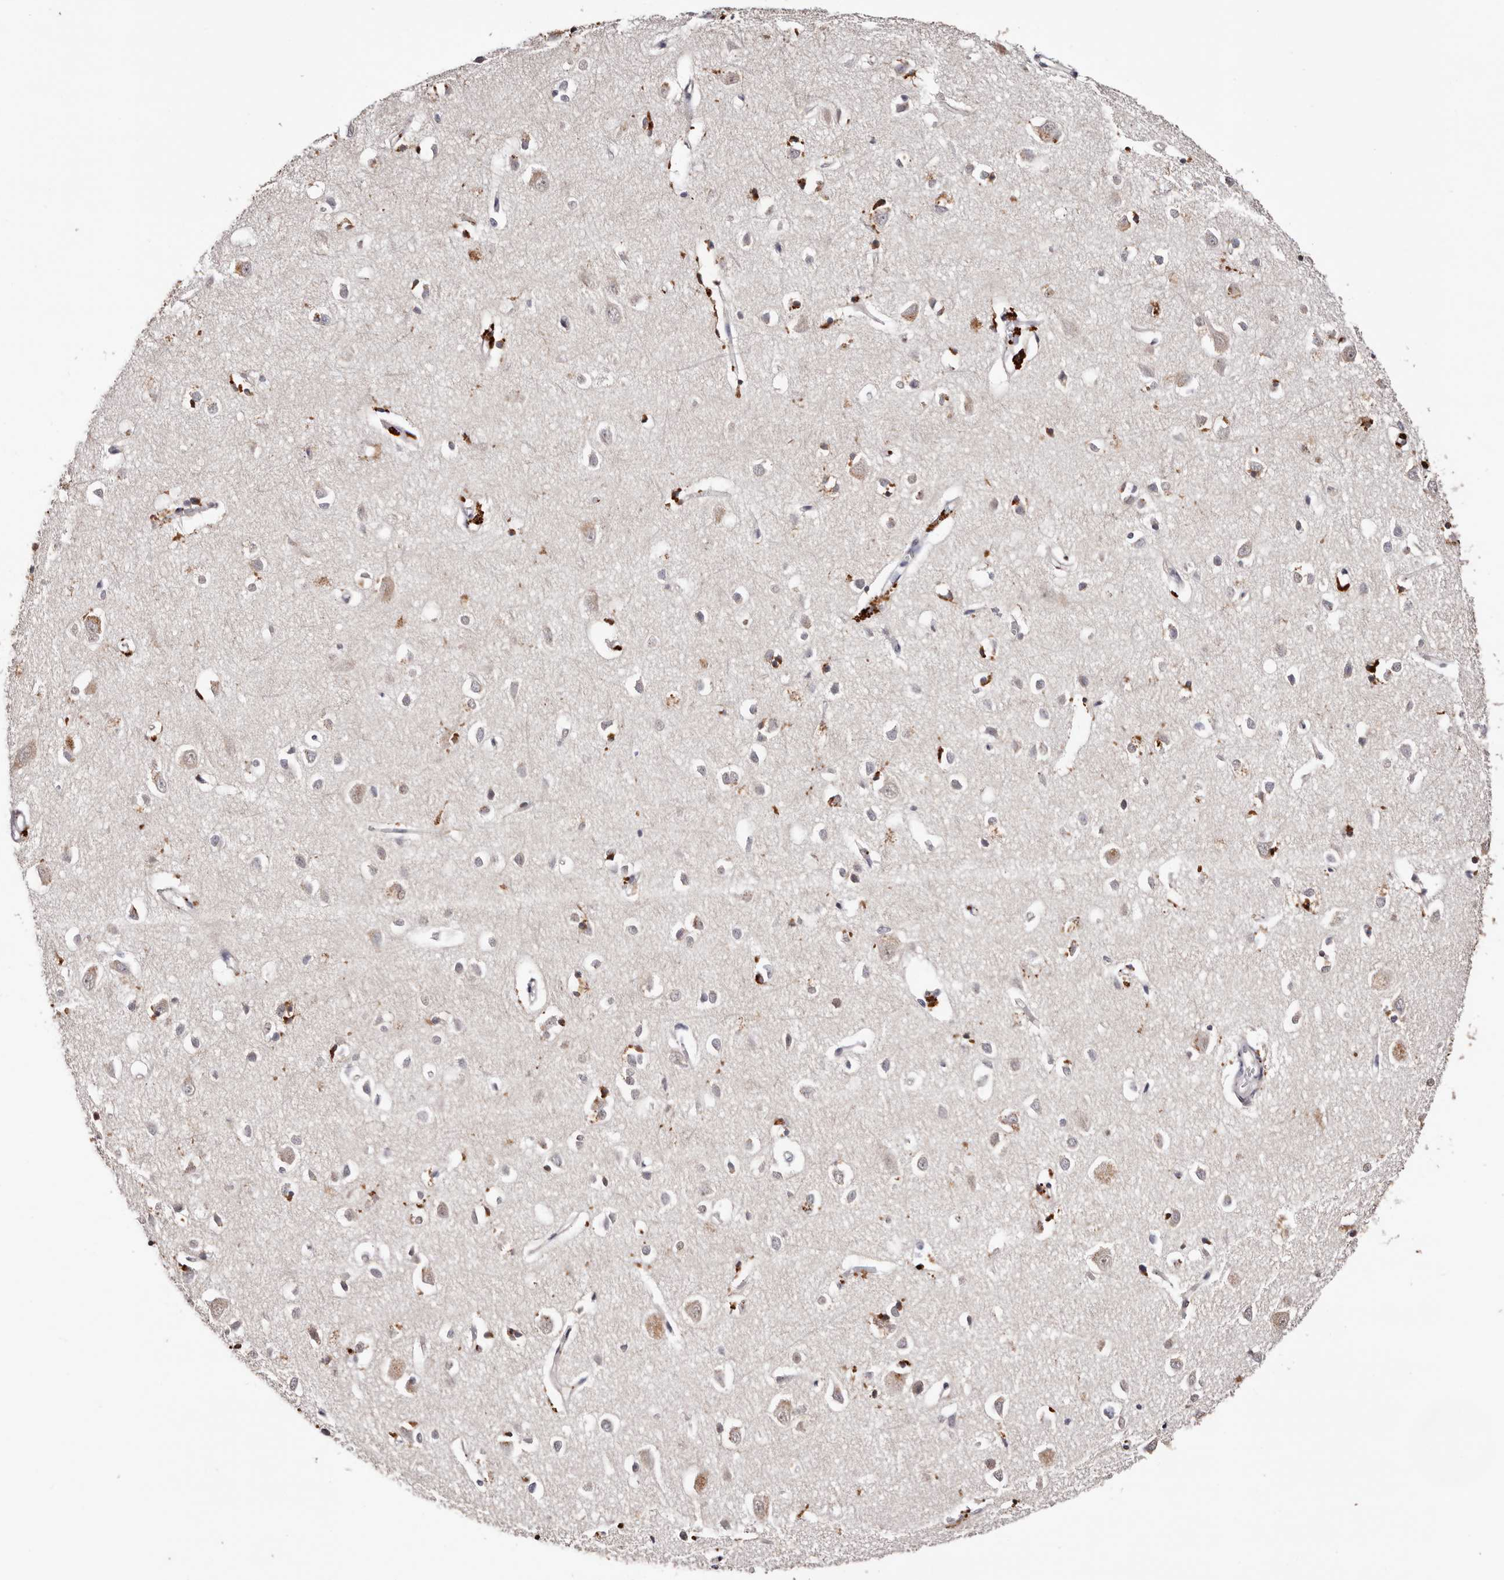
{"staining": {"intensity": "negative", "quantity": "none", "location": "none"}, "tissue": "cerebral cortex", "cell_type": "Endothelial cells", "image_type": "normal", "snomed": [{"axis": "morphology", "description": "Normal tissue, NOS"}, {"axis": "topography", "description": "Cerebral cortex"}], "caption": "Human cerebral cortex stained for a protein using immunohistochemistry reveals no positivity in endothelial cells.", "gene": "TYW3", "patient": {"sex": "female", "age": 64}}